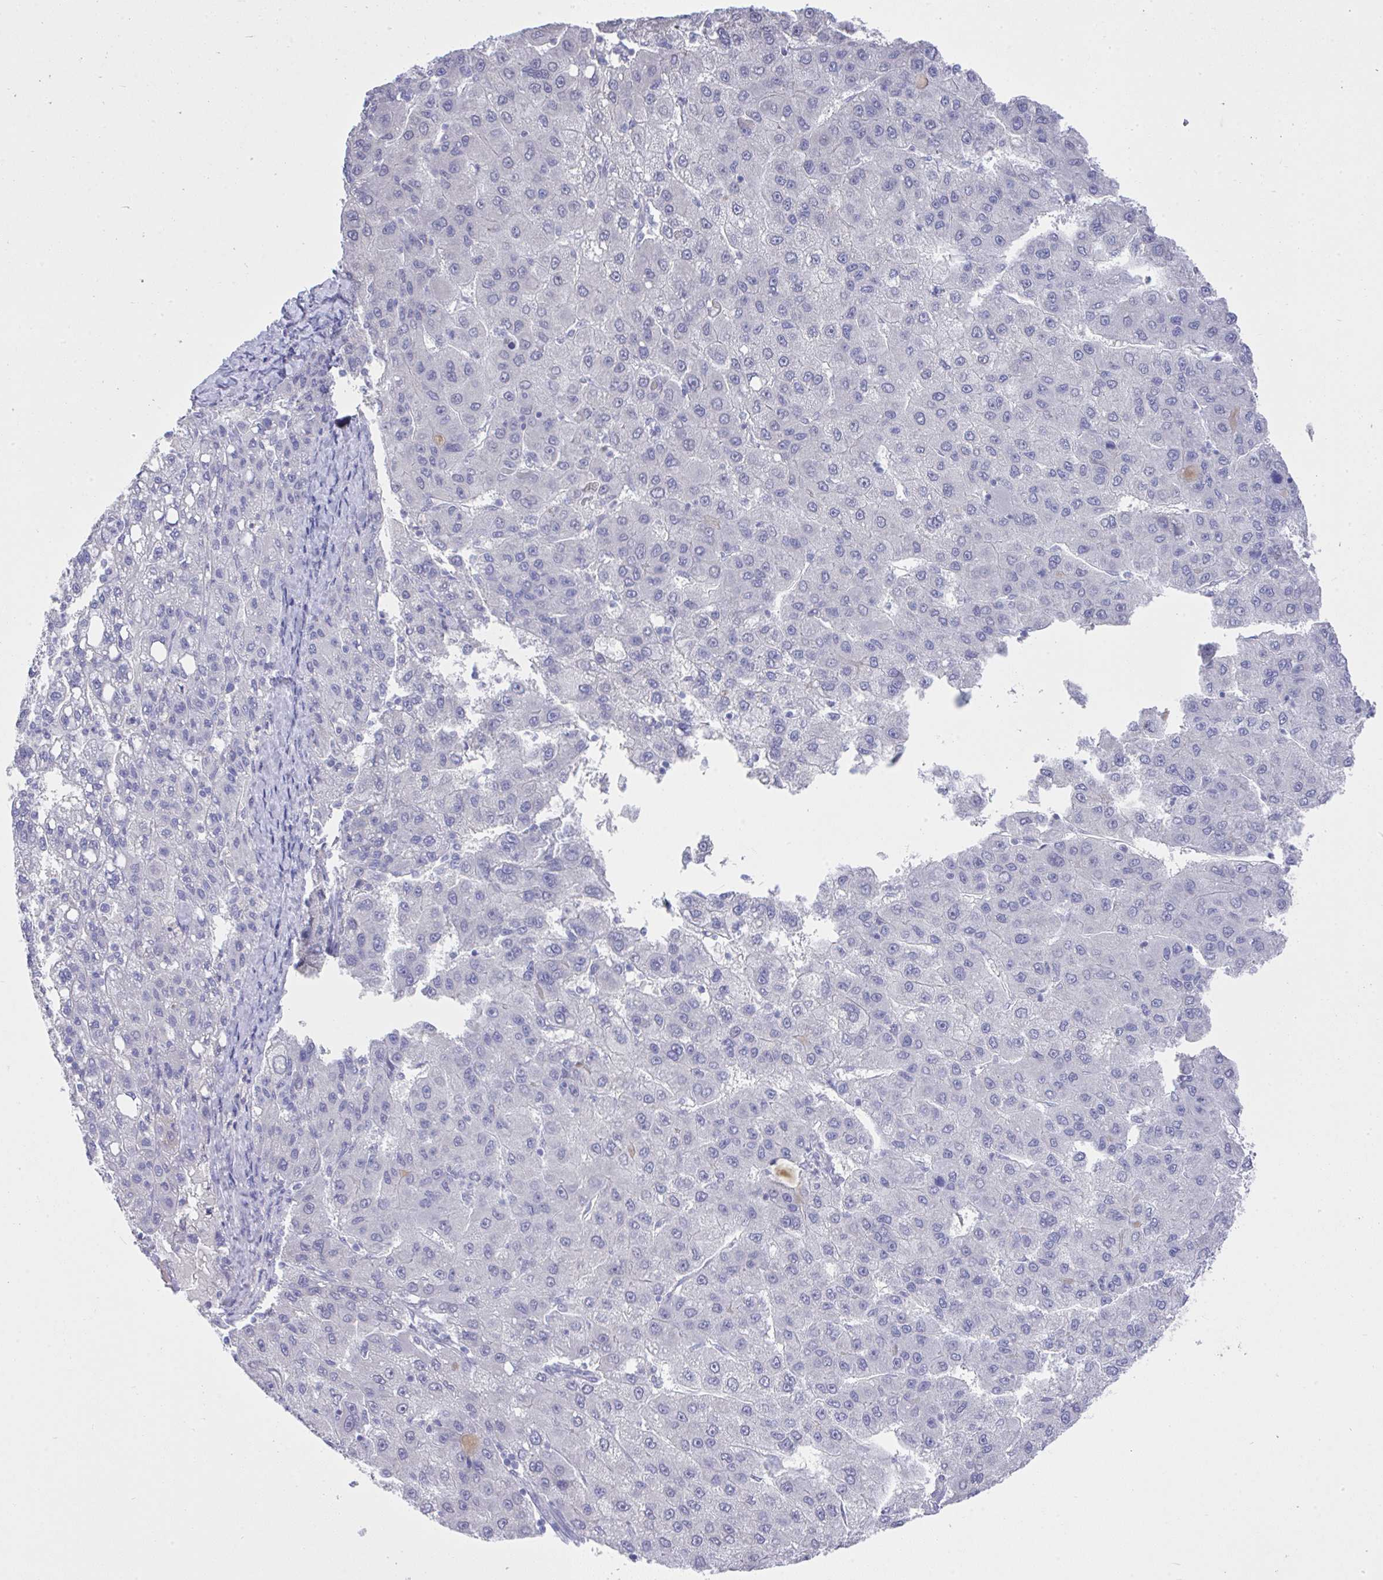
{"staining": {"intensity": "negative", "quantity": "none", "location": "none"}, "tissue": "liver cancer", "cell_type": "Tumor cells", "image_type": "cancer", "snomed": [{"axis": "morphology", "description": "Carcinoma, Hepatocellular, NOS"}, {"axis": "topography", "description": "Liver"}], "caption": "A histopathology image of liver cancer stained for a protein demonstrates no brown staining in tumor cells.", "gene": "MS4A12", "patient": {"sex": "female", "age": 82}}